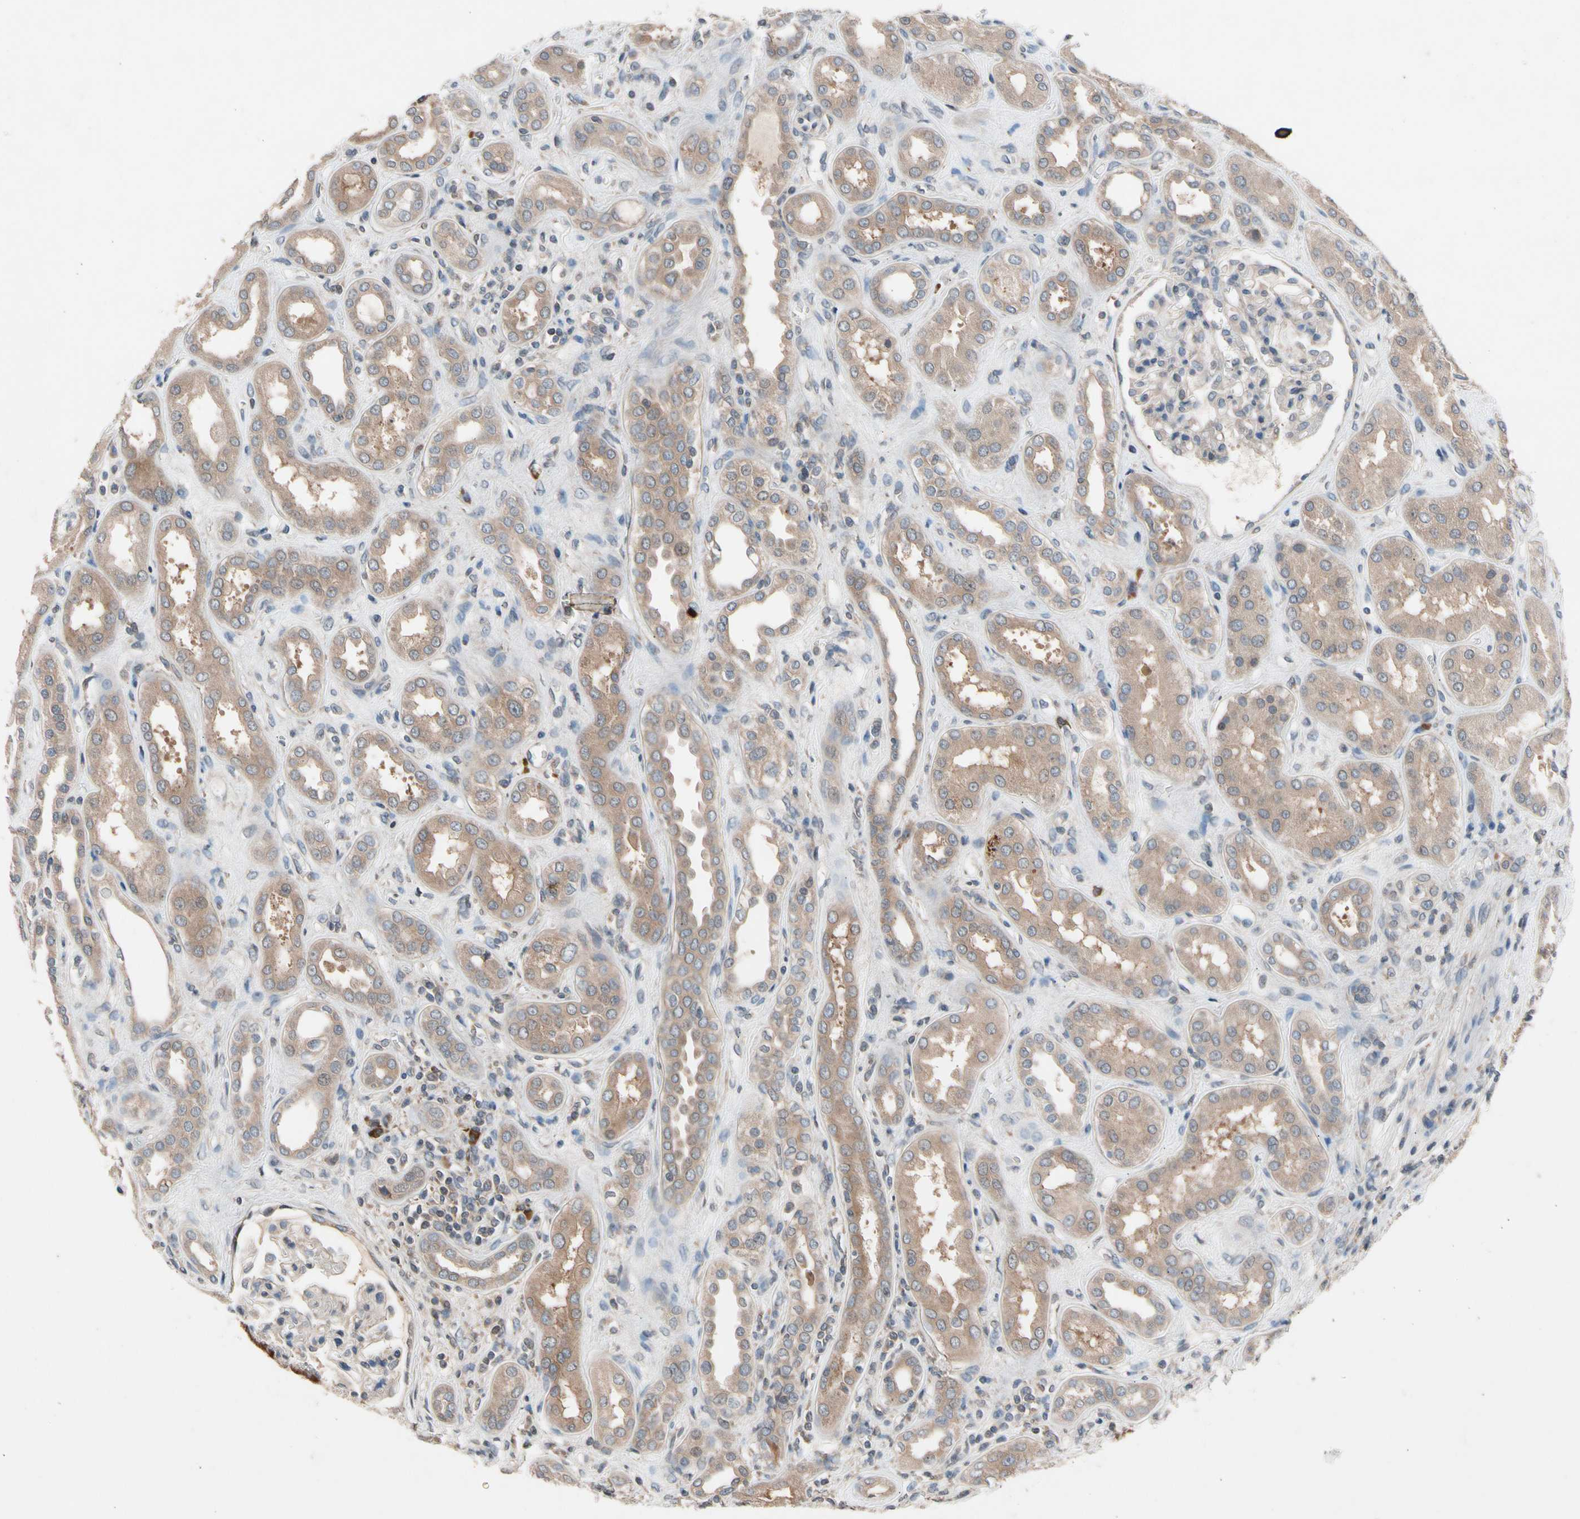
{"staining": {"intensity": "weak", "quantity": ">75%", "location": "cytoplasmic/membranous"}, "tissue": "kidney", "cell_type": "Cells in glomeruli", "image_type": "normal", "snomed": [{"axis": "morphology", "description": "Normal tissue, NOS"}, {"axis": "topography", "description": "Kidney"}], "caption": "High-magnification brightfield microscopy of benign kidney stained with DAB (brown) and counterstained with hematoxylin (blue). cells in glomeruli exhibit weak cytoplasmic/membranous expression is identified in about>75% of cells.", "gene": "PRDX4", "patient": {"sex": "male", "age": 59}}